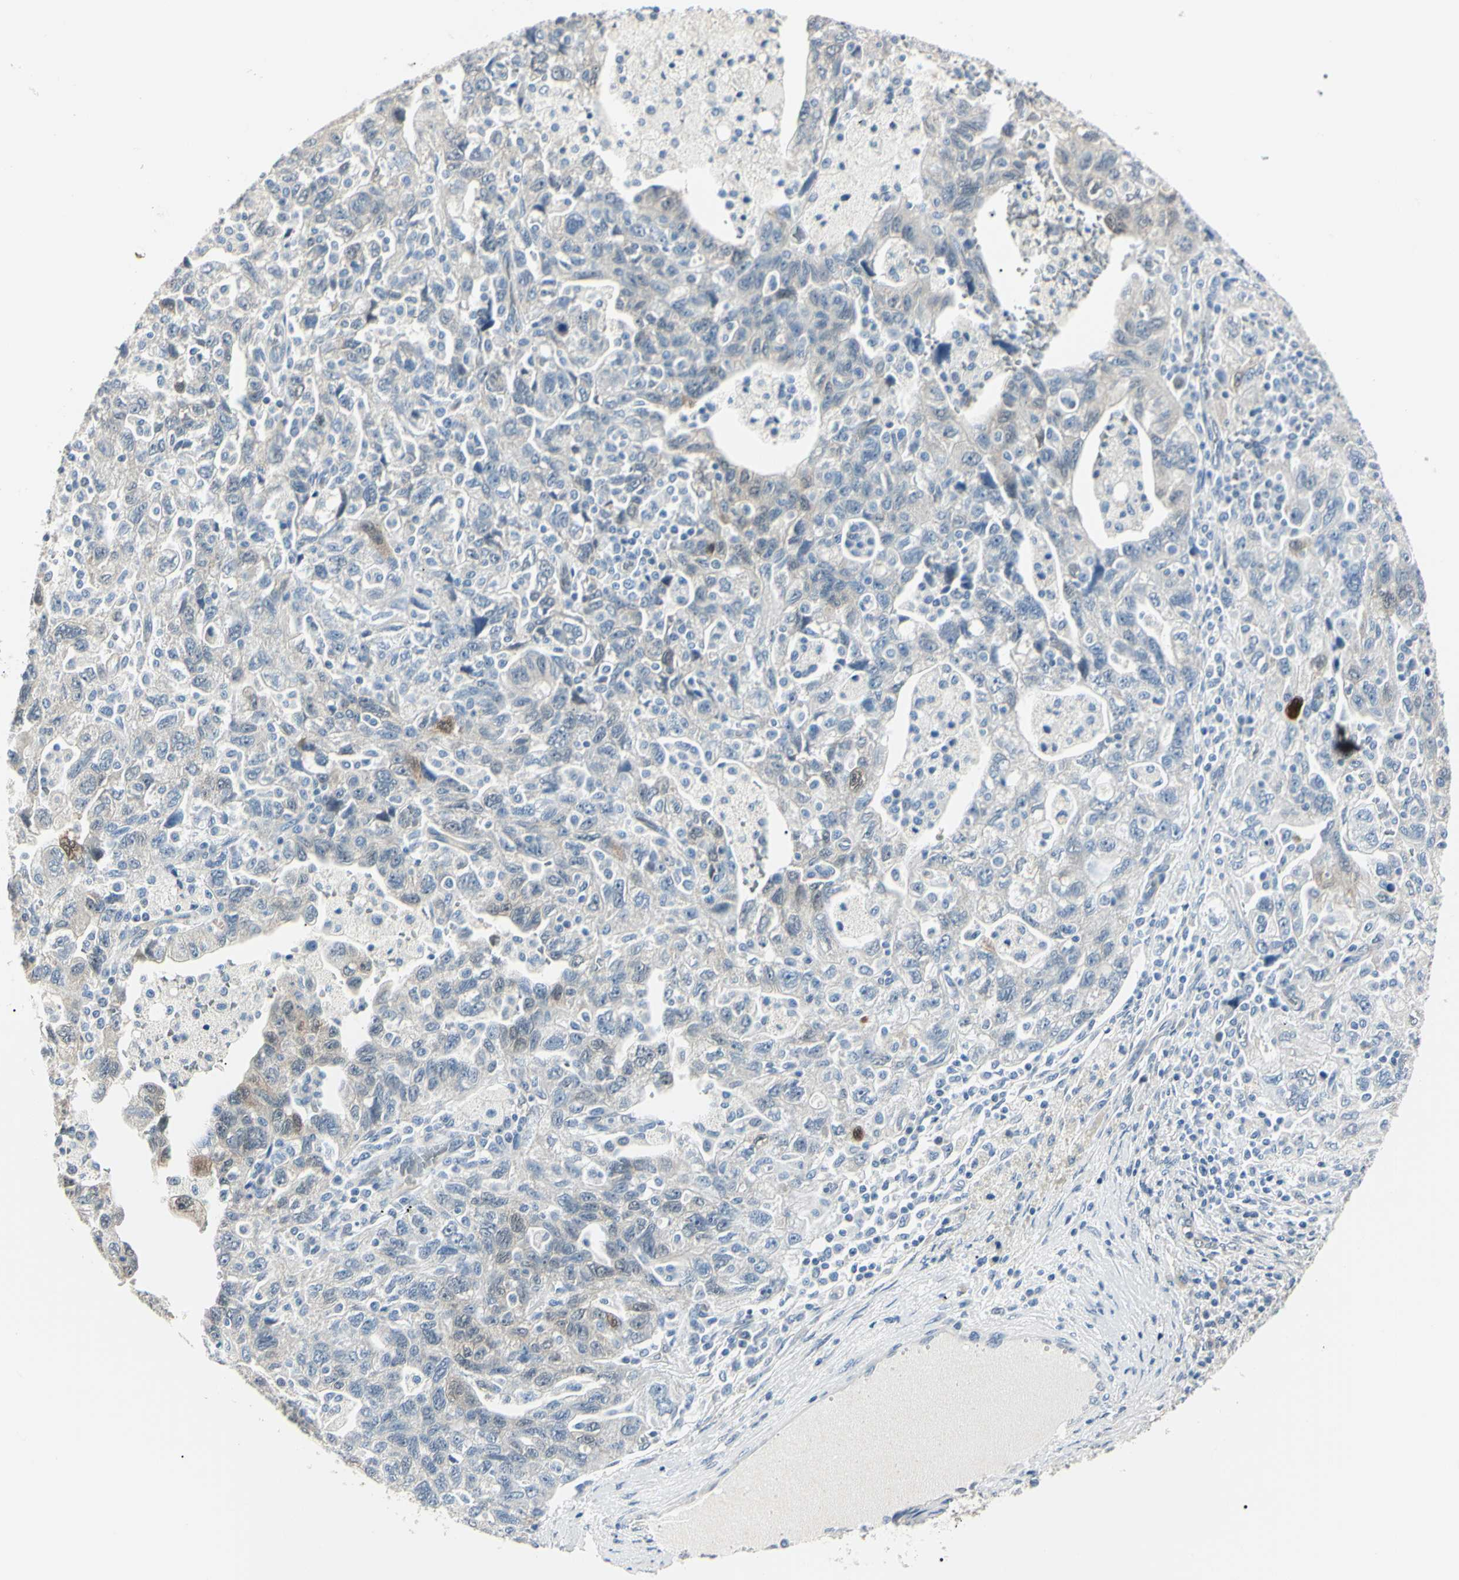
{"staining": {"intensity": "weak", "quantity": "<25%", "location": "cytoplasmic/membranous"}, "tissue": "ovarian cancer", "cell_type": "Tumor cells", "image_type": "cancer", "snomed": [{"axis": "morphology", "description": "Carcinoma, NOS"}, {"axis": "morphology", "description": "Cystadenocarcinoma, serous, NOS"}, {"axis": "topography", "description": "Ovary"}], "caption": "Protein analysis of carcinoma (ovarian) exhibits no significant staining in tumor cells.", "gene": "AKR1C3", "patient": {"sex": "female", "age": 69}}